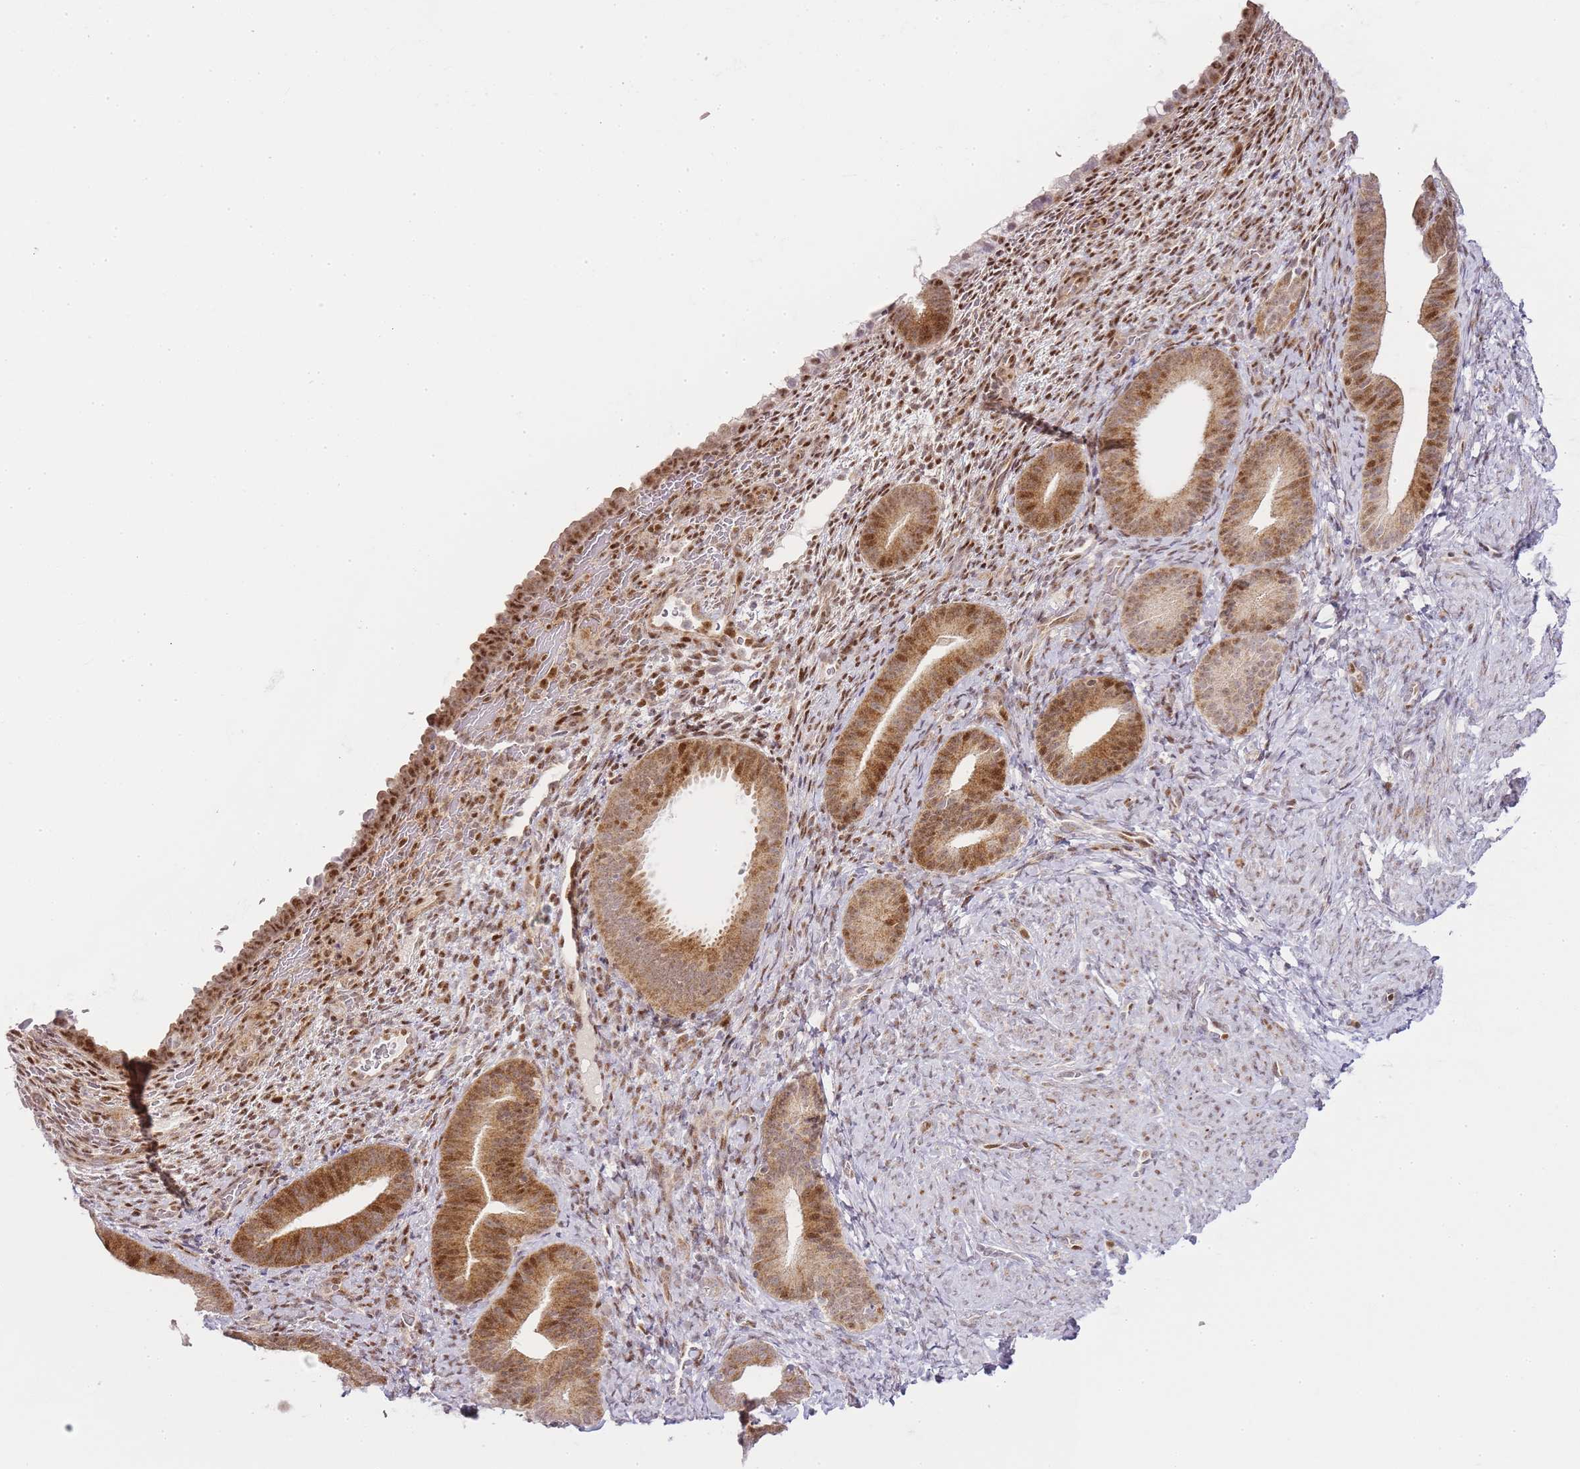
{"staining": {"intensity": "moderate", "quantity": "<25%", "location": "nuclear"}, "tissue": "endometrium", "cell_type": "Cells in endometrial stroma", "image_type": "normal", "snomed": [{"axis": "morphology", "description": "Normal tissue, NOS"}, {"axis": "topography", "description": "Endometrium"}], "caption": "Human endometrium stained for a protein (brown) displays moderate nuclear positive expression in about <25% of cells in endometrial stroma.", "gene": "OGG1", "patient": {"sex": "female", "age": 65}}